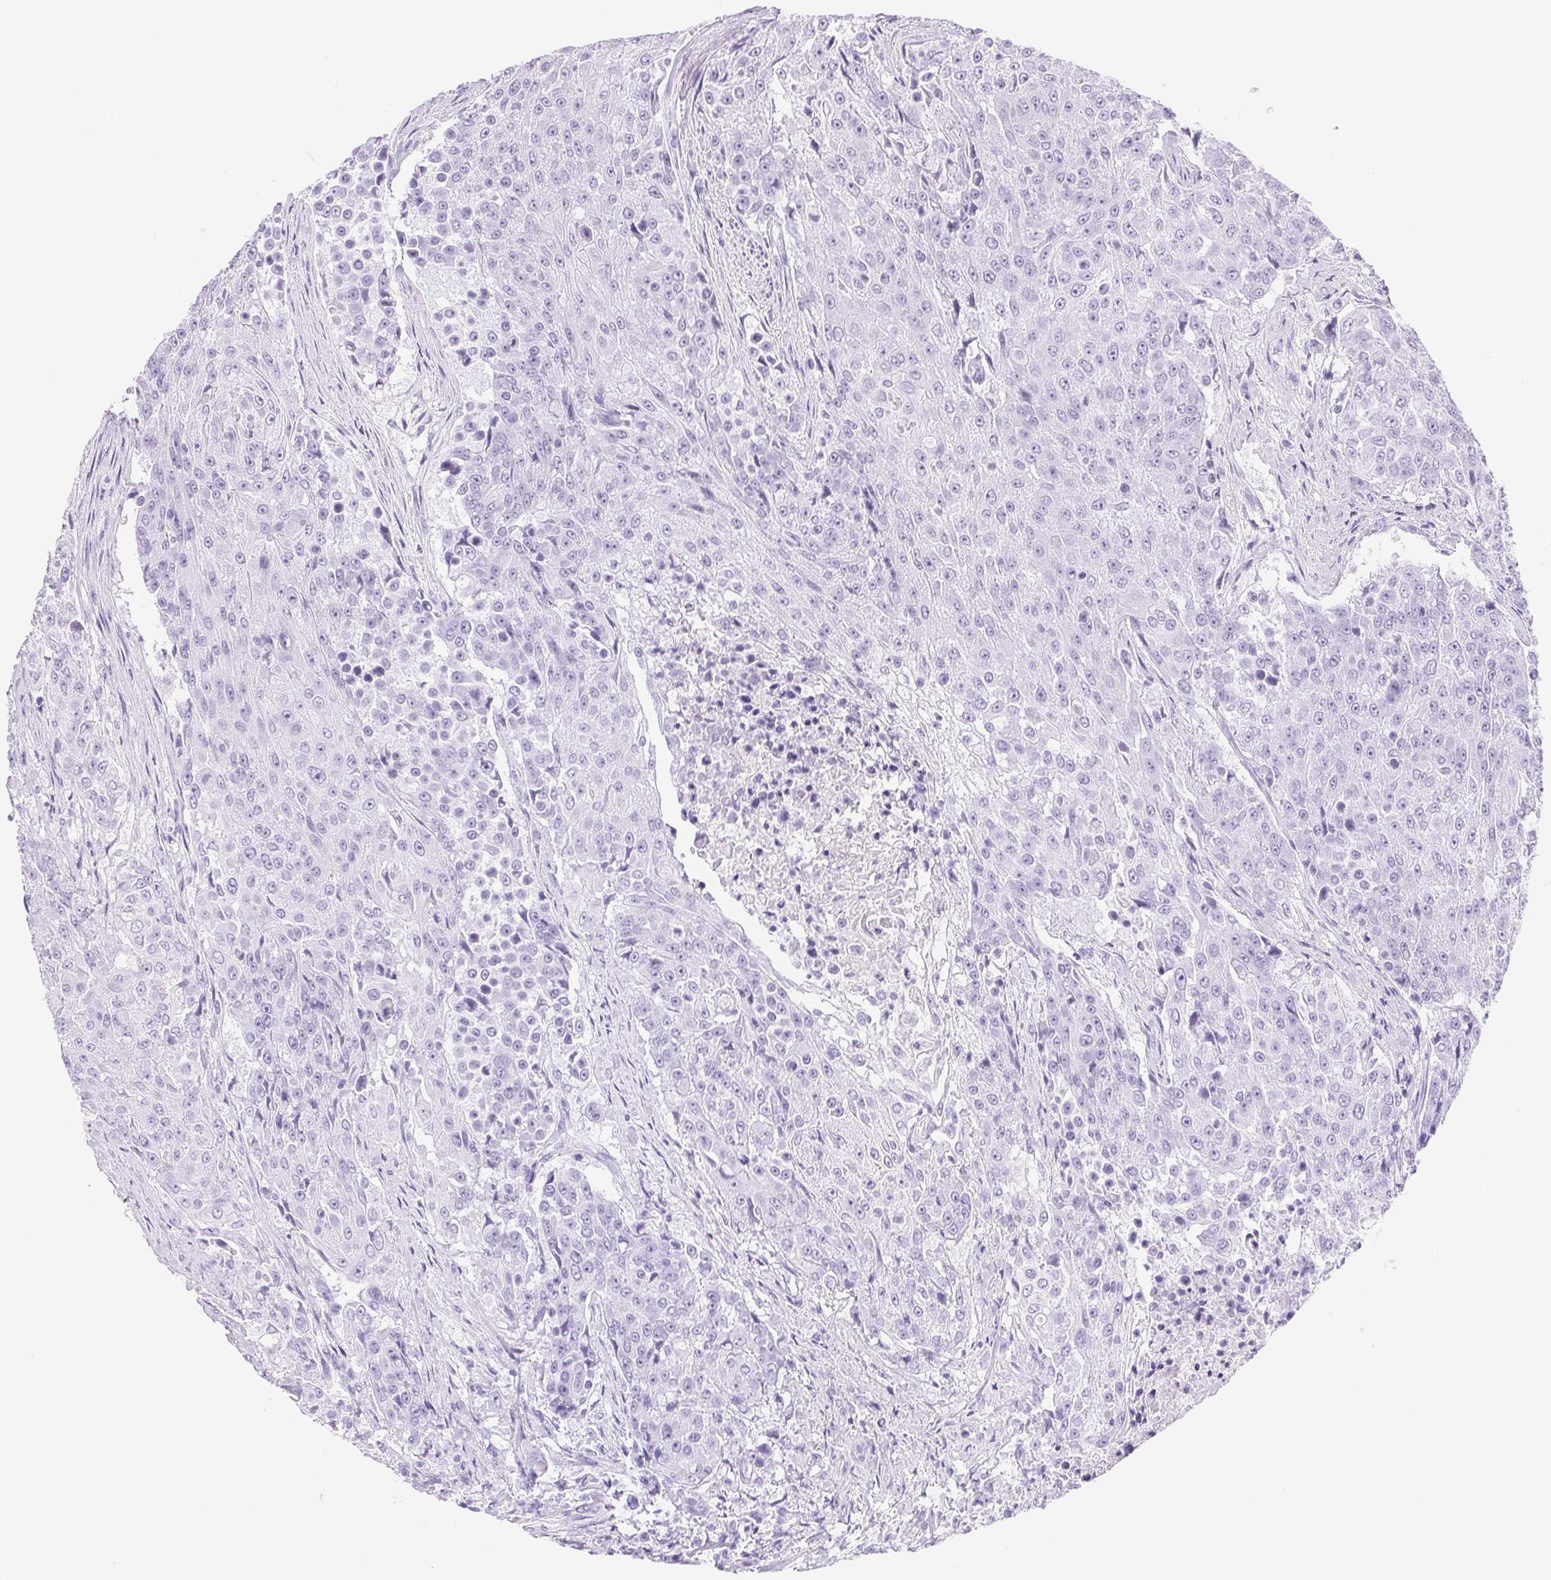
{"staining": {"intensity": "negative", "quantity": "none", "location": "none"}, "tissue": "urothelial cancer", "cell_type": "Tumor cells", "image_type": "cancer", "snomed": [{"axis": "morphology", "description": "Urothelial carcinoma, High grade"}, {"axis": "topography", "description": "Urinary bladder"}], "caption": "High power microscopy histopathology image of an immunohistochemistry (IHC) micrograph of high-grade urothelial carcinoma, revealing no significant positivity in tumor cells.", "gene": "TEKT1", "patient": {"sex": "female", "age": 63}}